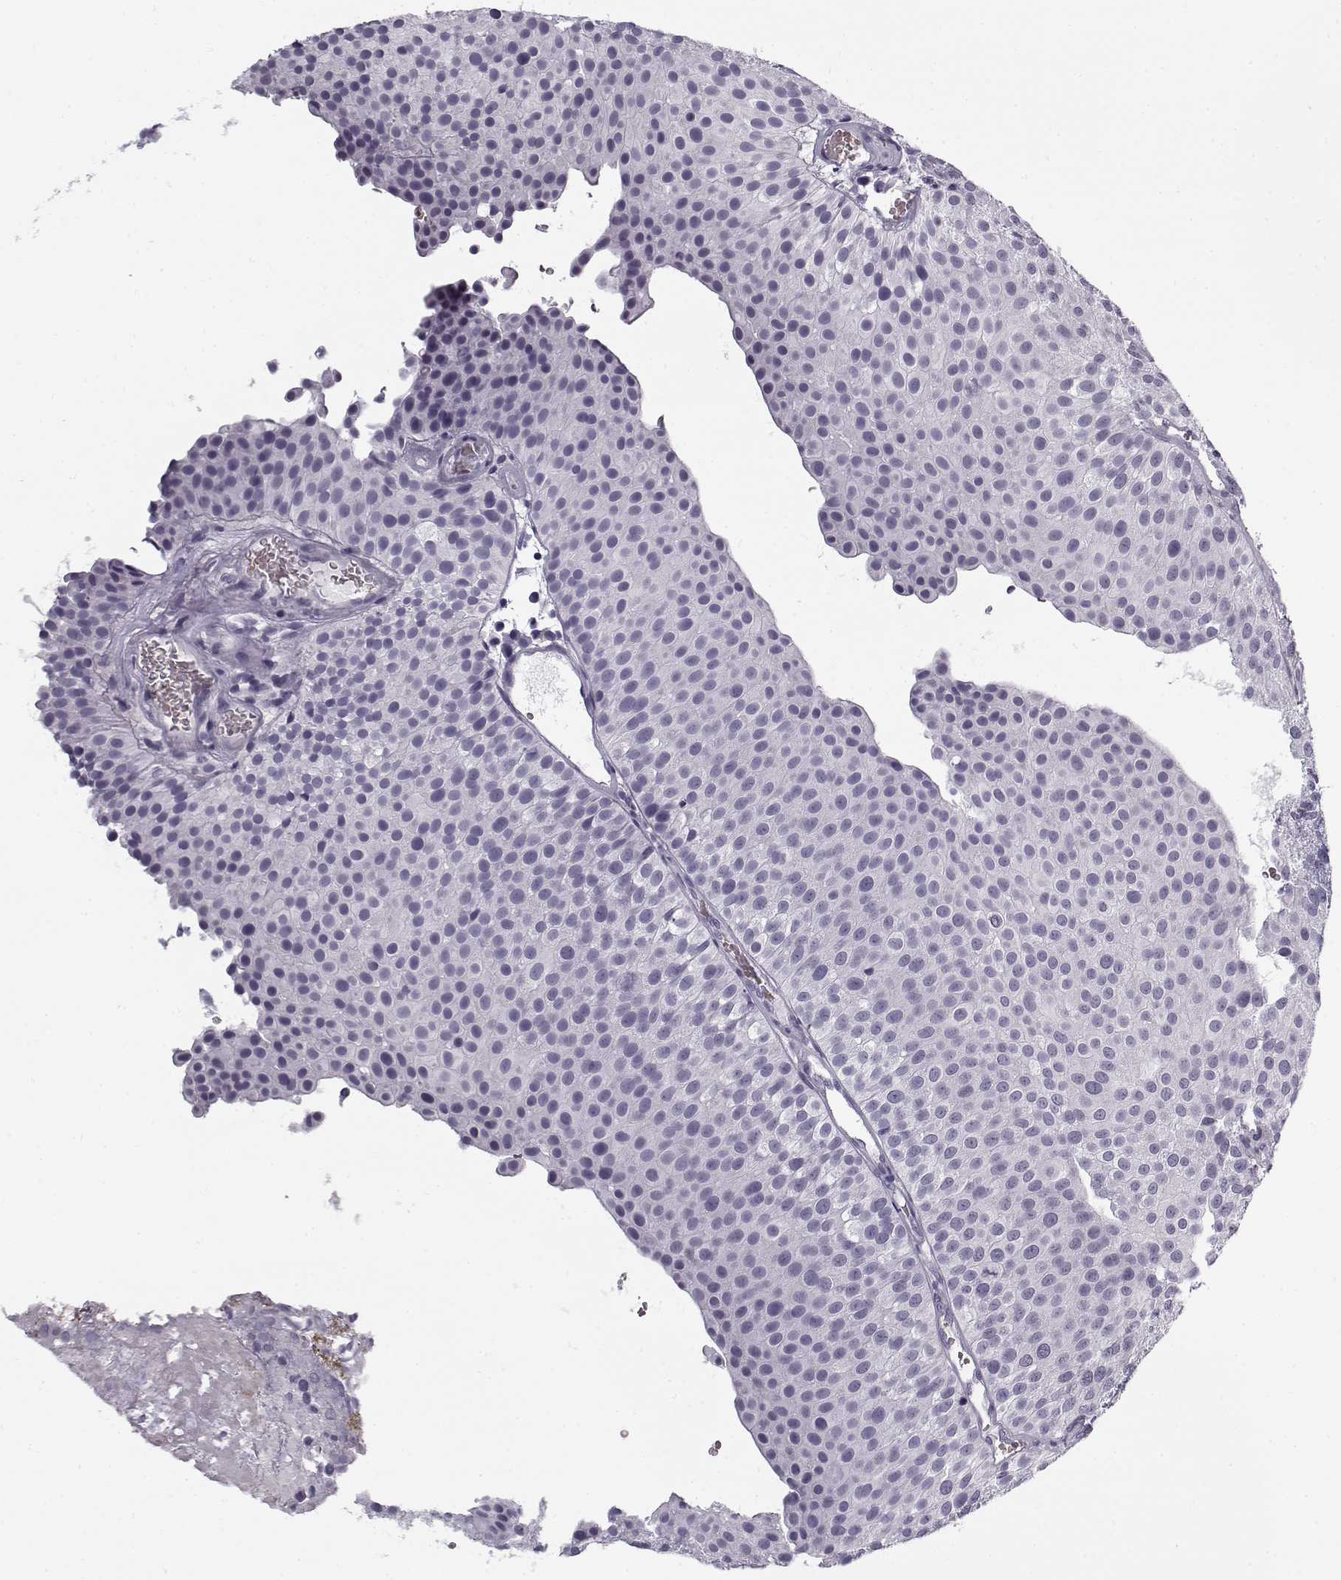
{"staining": {"intensity": "negative", "quantity": "none", "location": "none"}, "tissue": "urothelial cancer", "cell_type": "Tumor cells", "image_type": "cancer", "snomed": [{"axis": "morphology", "description": "Urothelial carcinoma, Low grade"}, {"axis": "topography", "description": "Urinary bladder"}], "caption": "This is an immunohistochemistry photomicrograph of urothelial cancer. There is no staining in tumor cells.", "gene": "SNCA", "patient": {"sex": "female", "age": 87}}